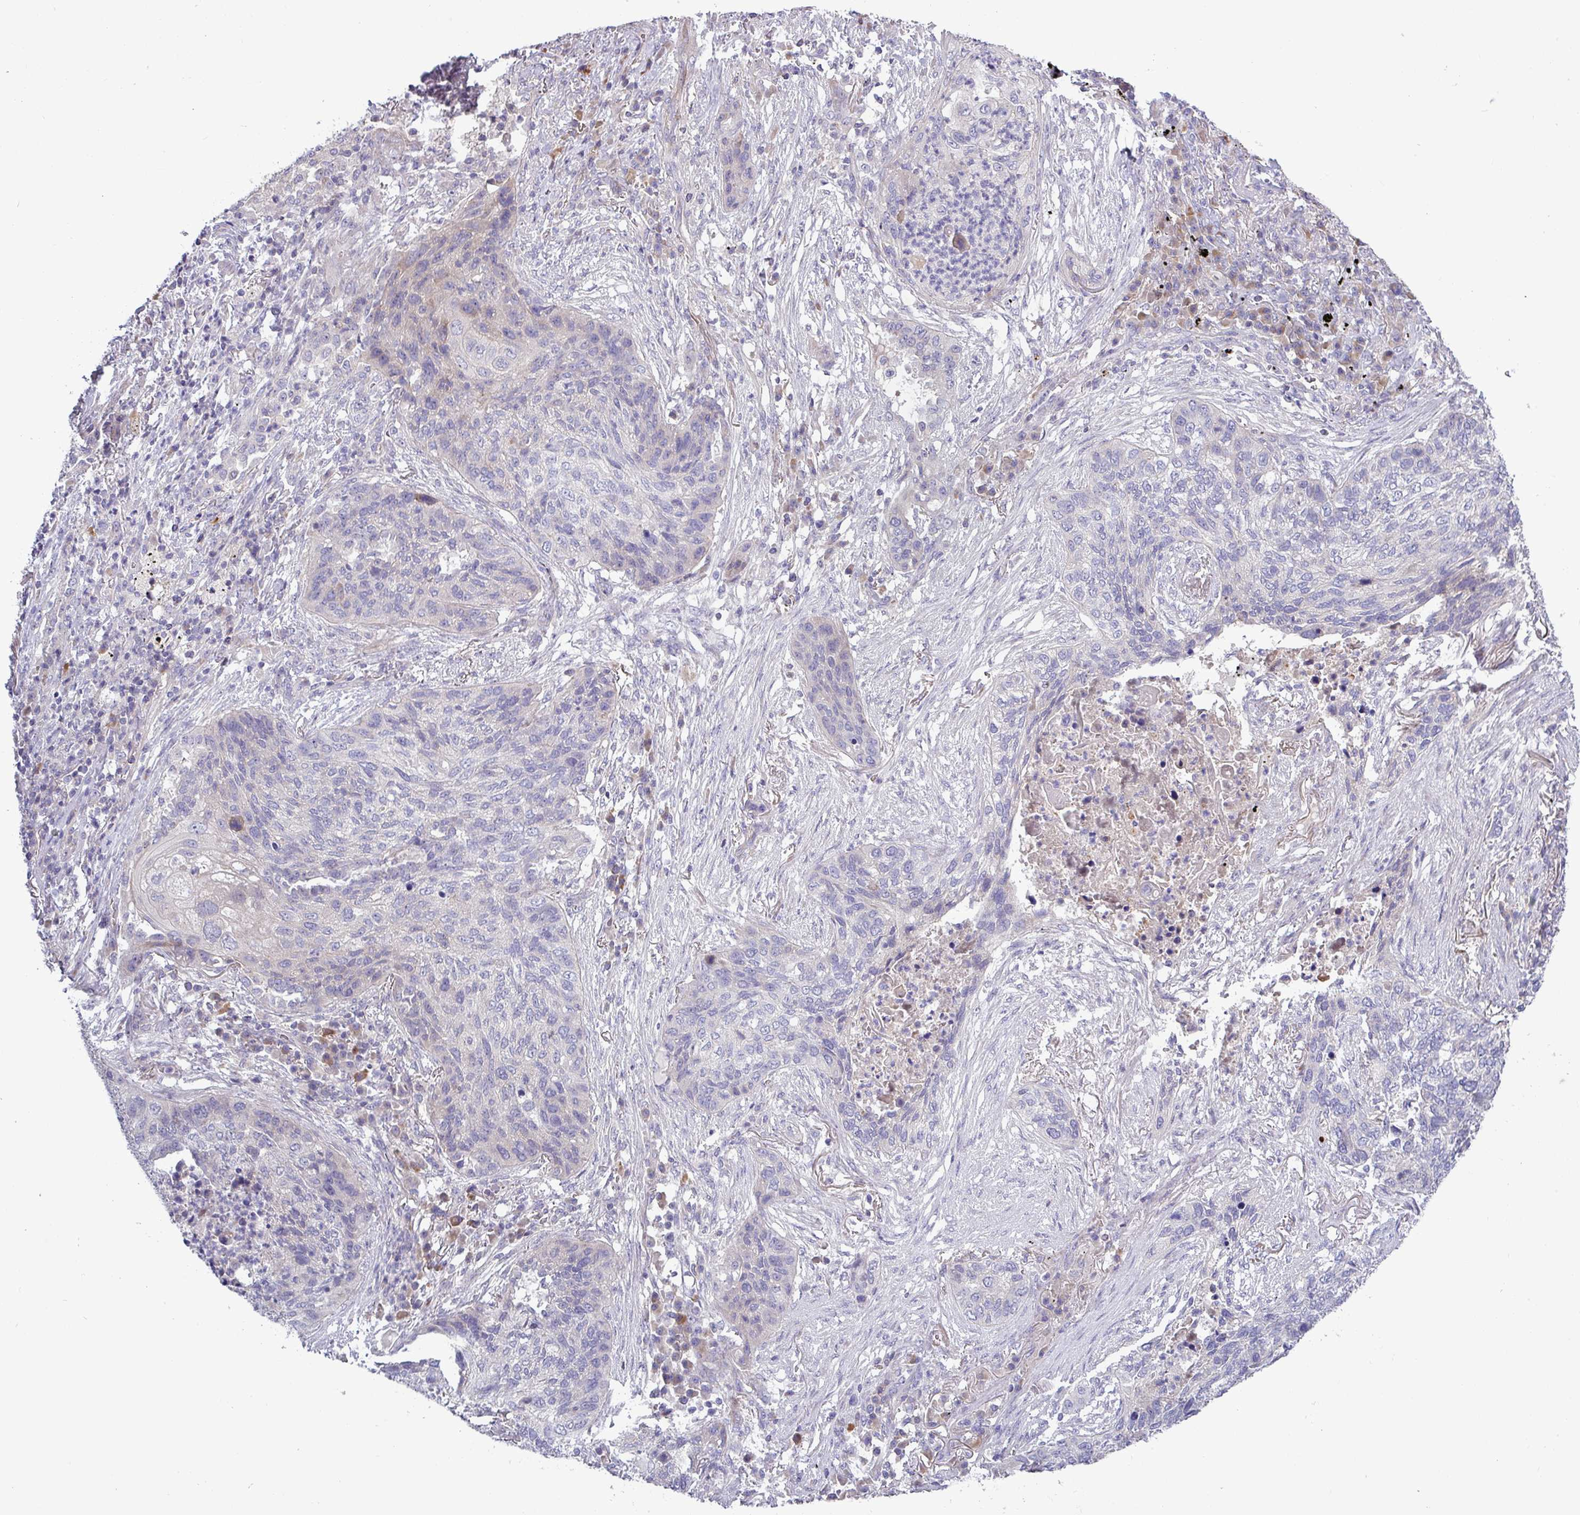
{"staining": {"intensity": "negative", "quantity": "none", "location": "none"}, "tissue": "lung cancer", "cell_type": "Tumor cells", "image_type": "cancer", "snomed": [{"axis": "morphology", "description": "Squamous cell carcinoma, NOS"}, {"axis": "topography", "description": "Lung"}], "caption": "Tumor cells are negative for brown protein staining in squamous cell carcinoma (lung). The staining is performed using DAB (3,3'-diaminobenzidine) brown chromogen with nuclei counter-stained in using hematoxylin.", "gene": "TNFSF12", "patient": {"sex": "female", "age": 63}}